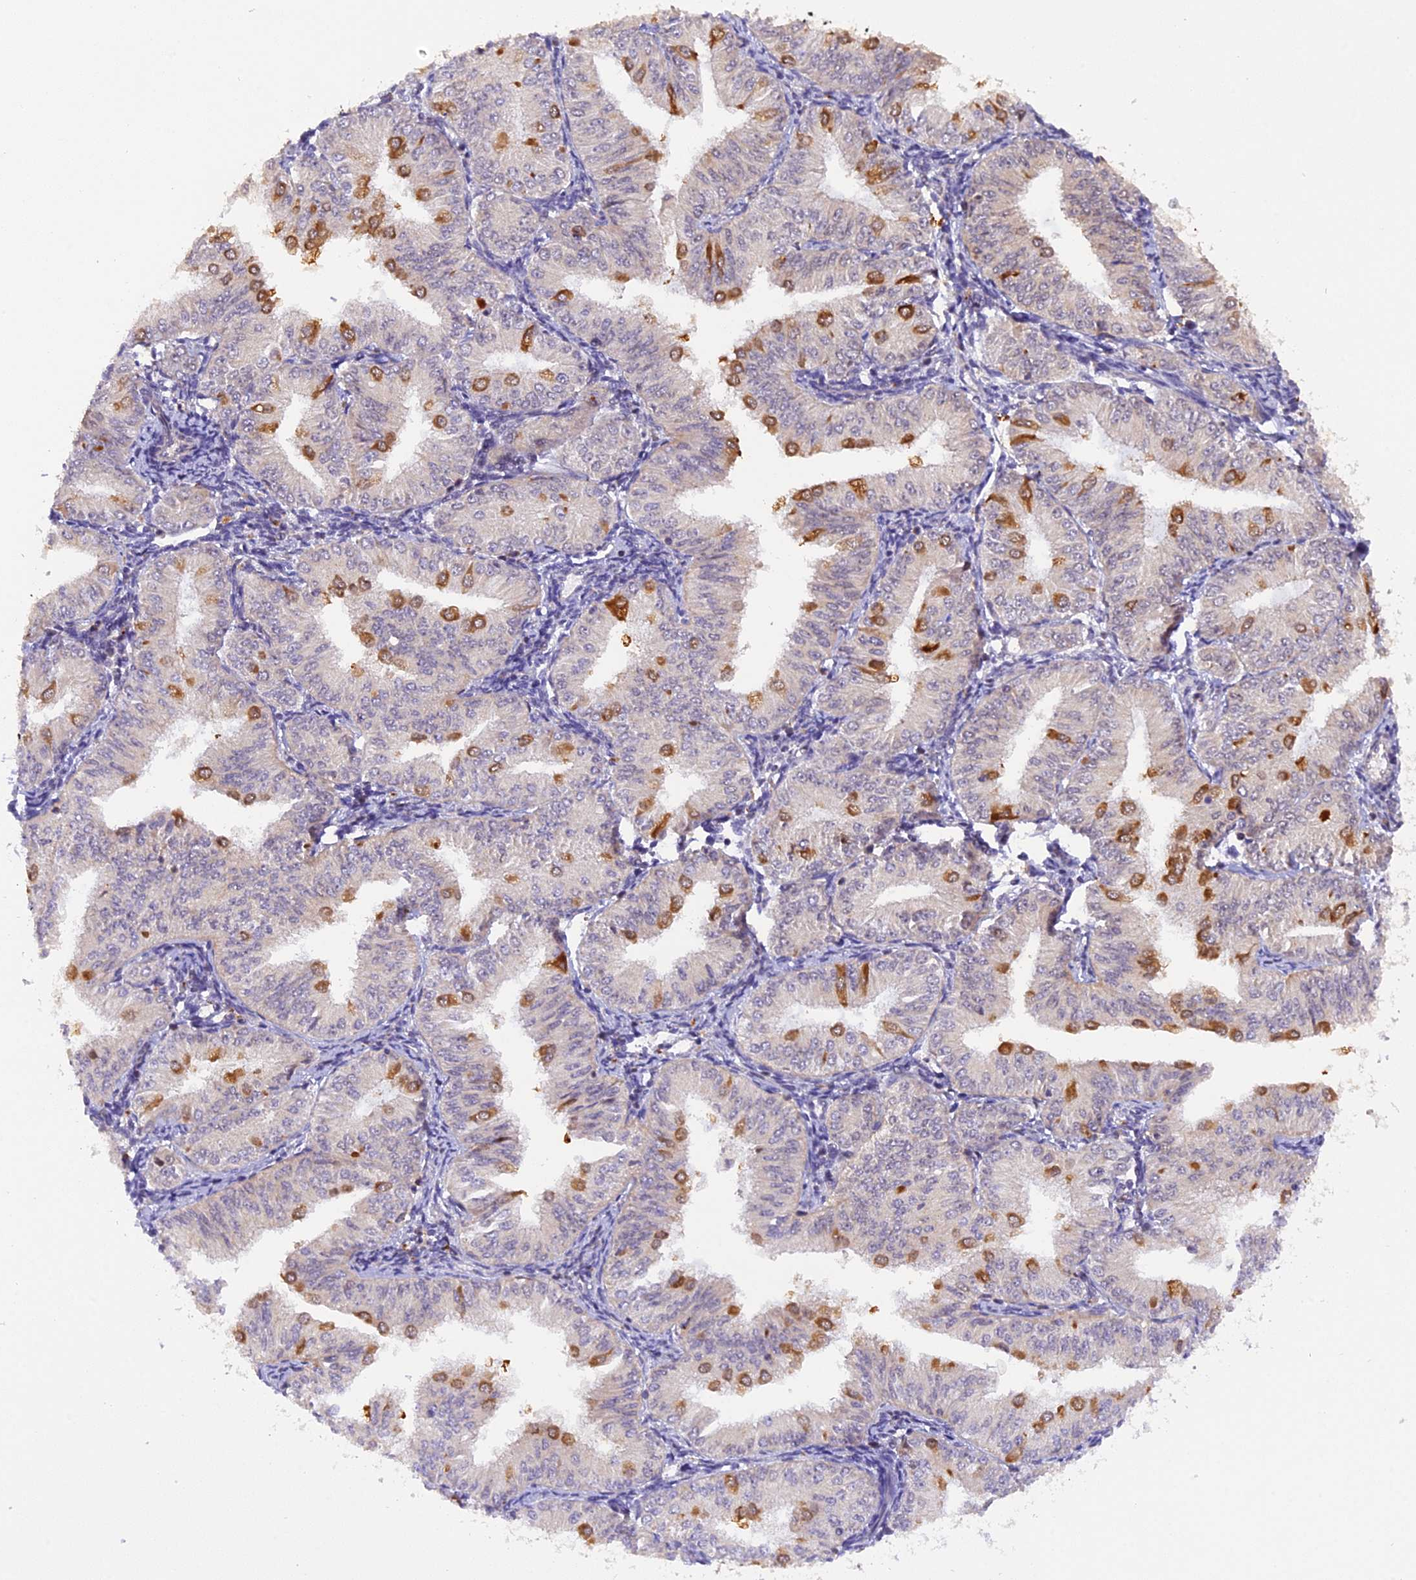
{"staining": {"intensity": "moderate", "quantity": "<25%", "location": "cytoplasmic/membranous"}, "tissue": "endometrial cancer", "cell_type": "Tumor cells", "image_type": "cancer", "snomed": [{"axis": "morphology", "description": "Normal tissue, NOS"}, {"axis": "morphology", "description": "Adenocarcinoma, NOS"}, {"axis": "topography", "description": "Endometrium"}], "caption": "Protein expression analysis of human adenocarcinoma (endometrial) reveals moderate cytoplasmic/membranous staining in about <25% of tumor cells. (Brightfield microscopy of DAB IHC at high magnification).", "gene": "SAMD4A", "patient": {"sex": "female", "age": 53}}